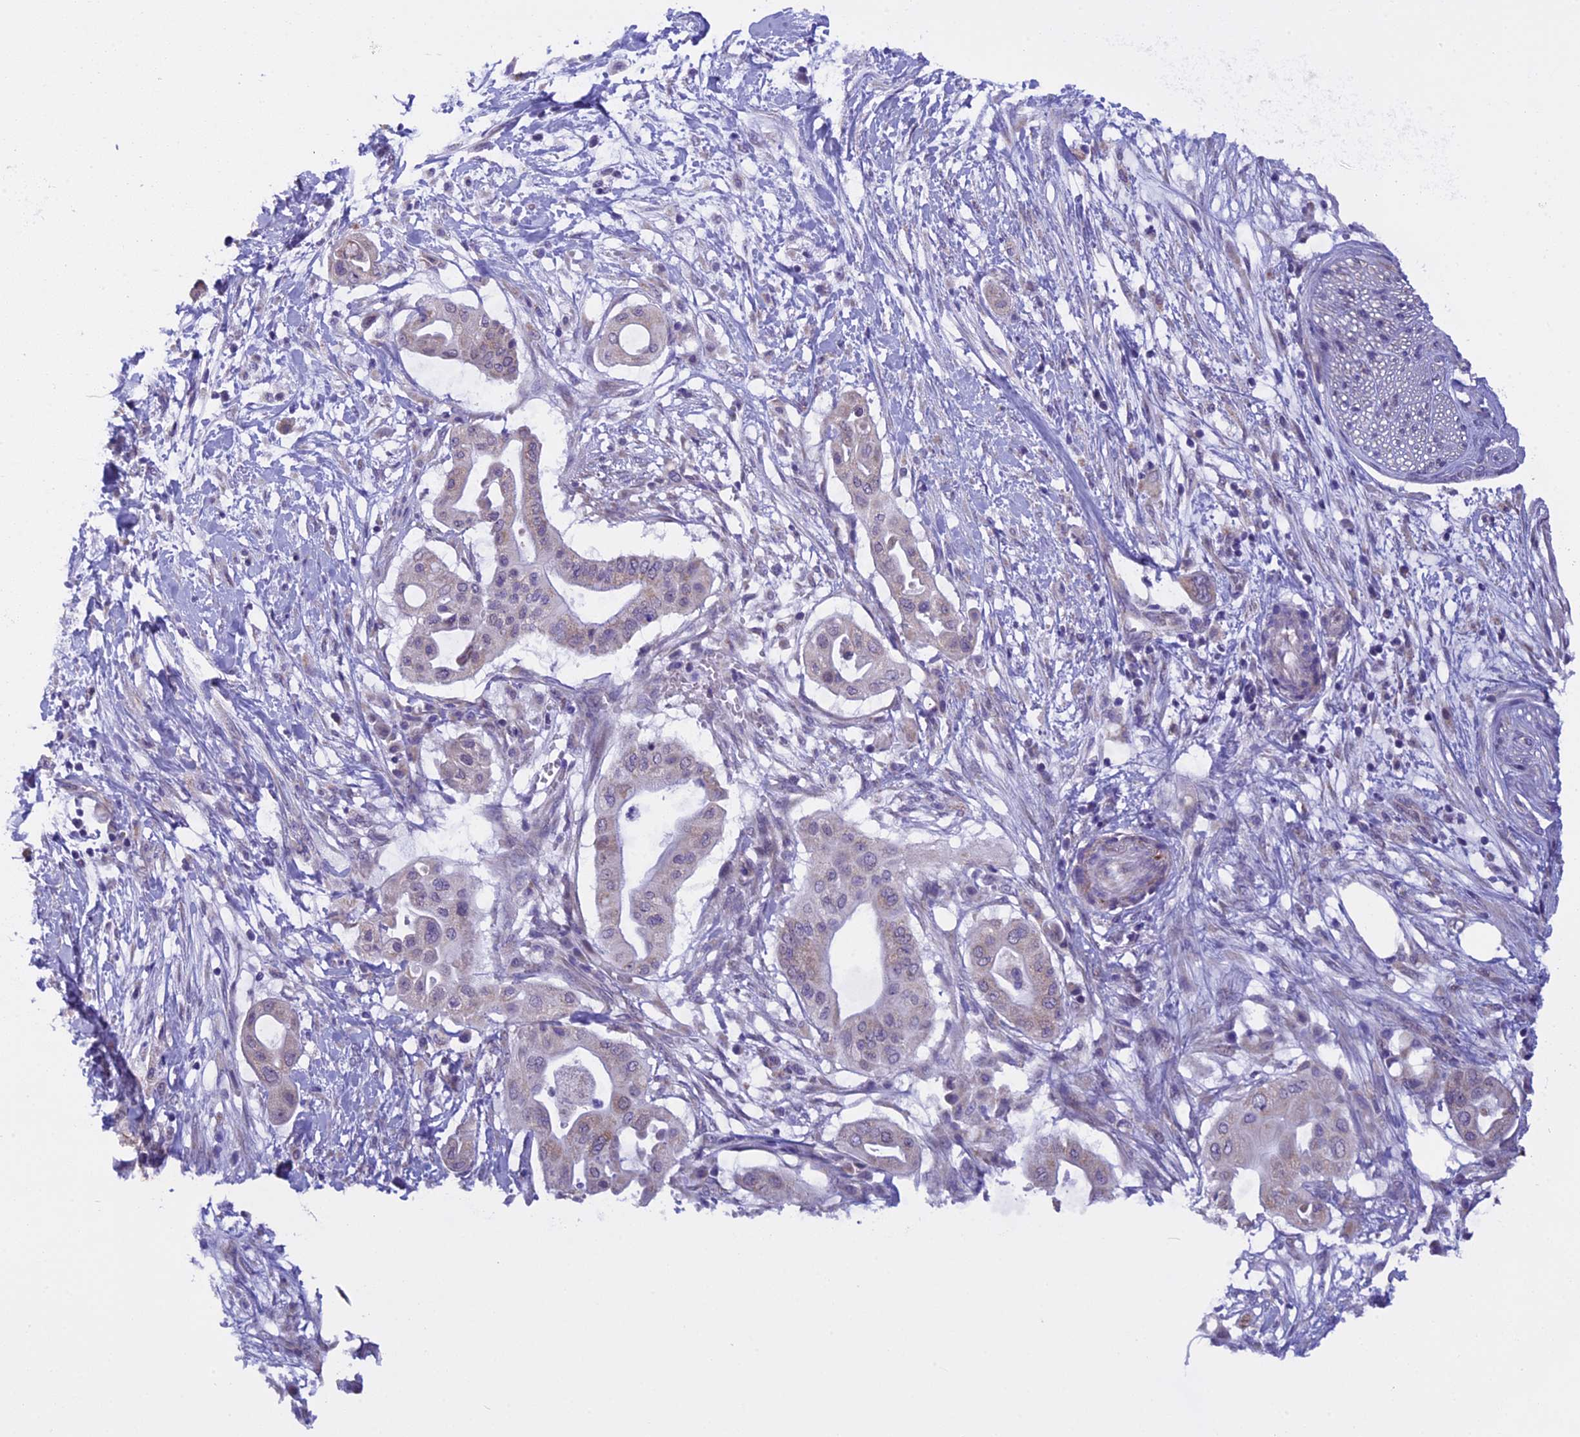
{"staining": {"intensity": "weak", "quantity": "<25%", "location": "cytoplasmic/membranous"}, "tissue": "pancreatic cancer", "cell_type": "Tumor cells", "image_type": "cancer", "snomed": [{"axis": "morphology", "description": "Adenocarcinoma, NOS"}, {"axis": "topography", "description": "Pancreas"}], "caption": "IHC micrograph of human pancreatic adenocarcinoma stained for a protein (brown), which demonstrates no staining in tumor cells.", "gene": "ZNF317", "patient": {"sex": "male", "age": 68}}